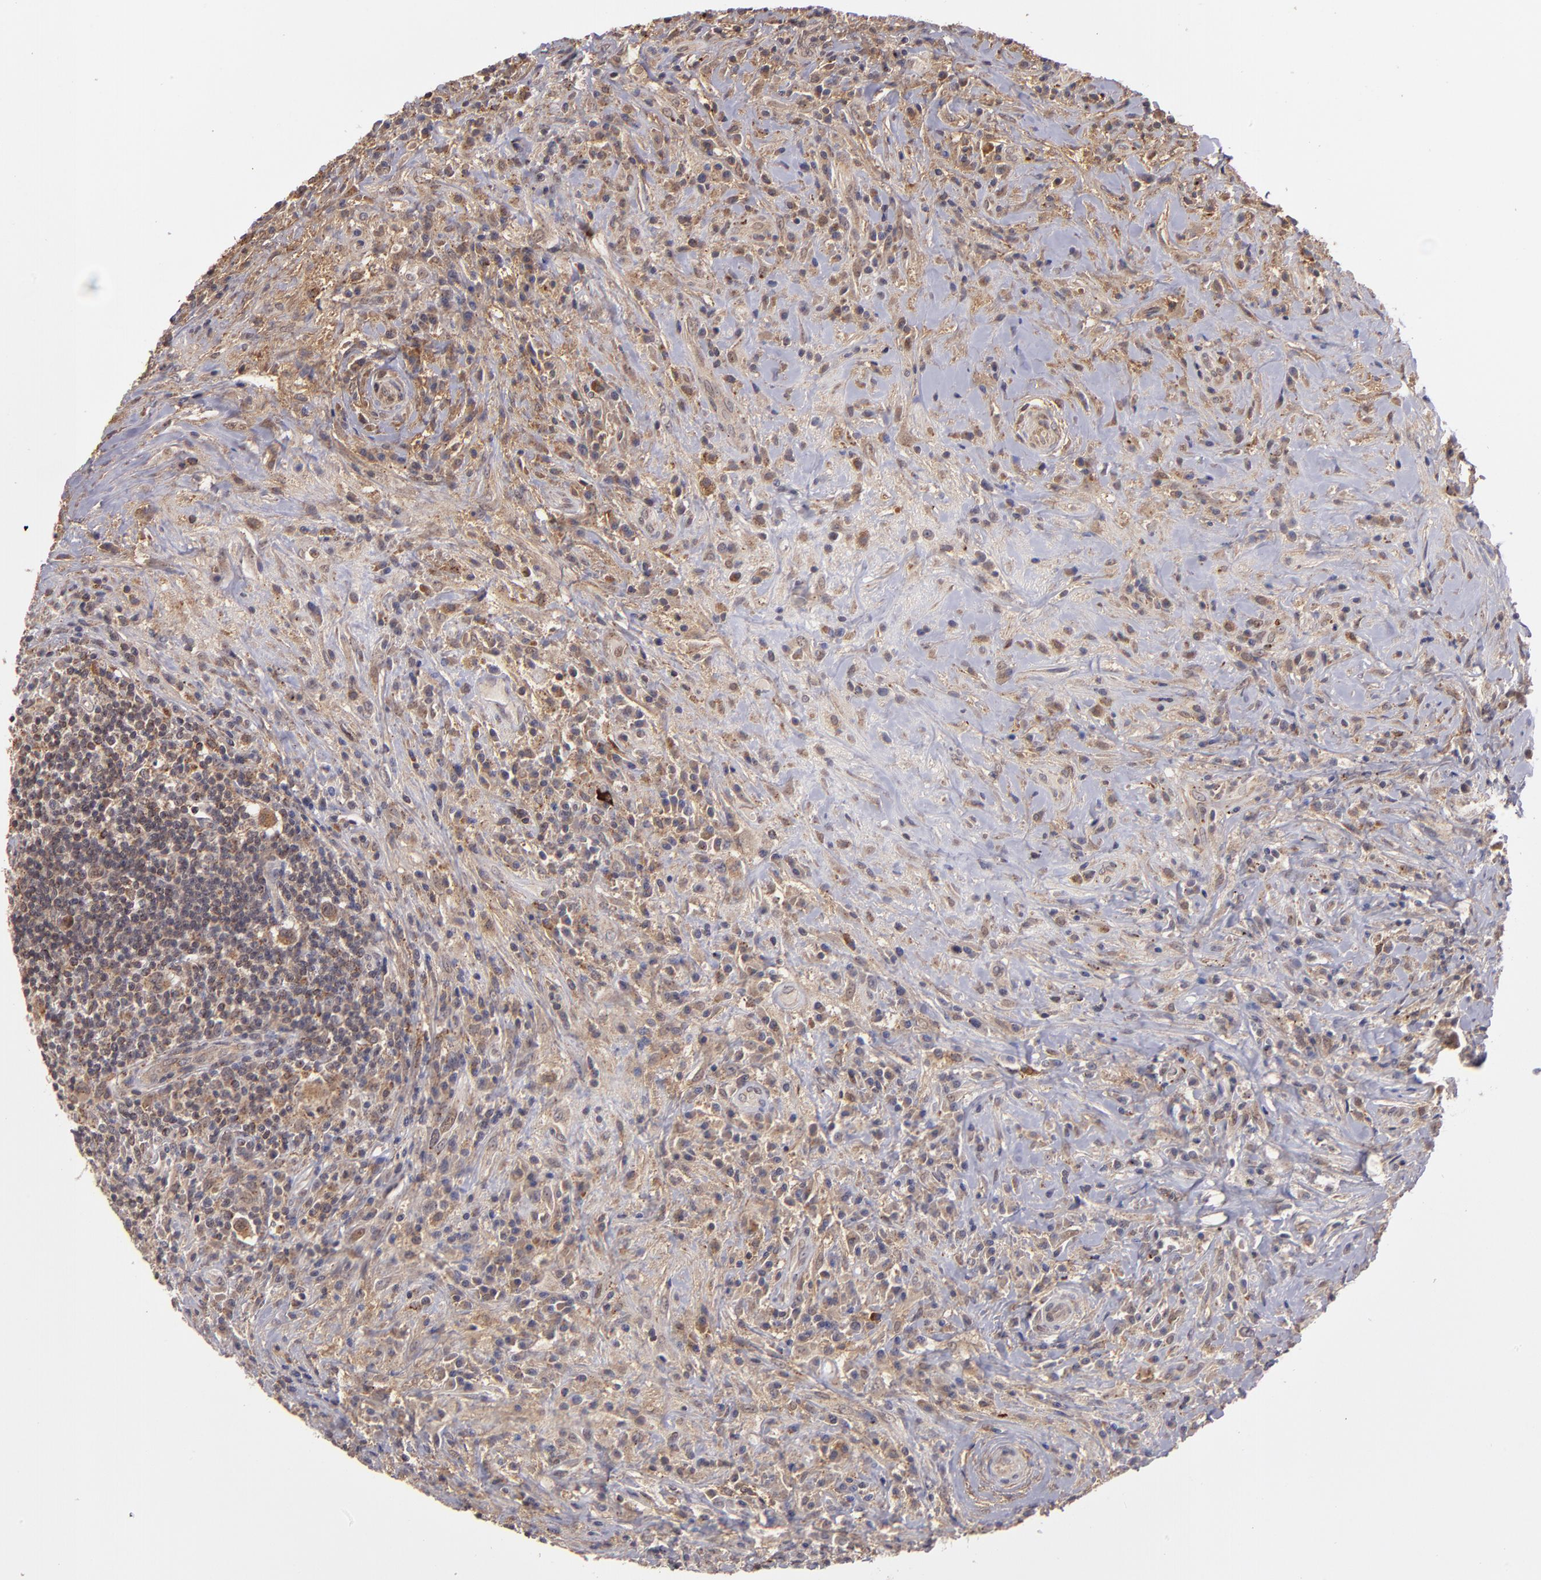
{"staining": {"intensity": "moderate", "quantity": "25%-75%", "location": "cytoplasmic/membranous"}, "tissue": "lymphoma", "cell_type": "Tumor cells", "image_type": "cancer", "snomed": [{"axis": "morphology", "description": "Hodgkin's disease, NOS"}, {"axis": "topography", "description": "Lymph node"}], "caption": "This histopathology image displays IHC staining of human lymphoma, with medium moderate cytoplasmic/membranous expression in approximately 25%-75% of tumor cells.", "gene": "ZFYVE1", "patient": {"sex": "female", "age": 25}}